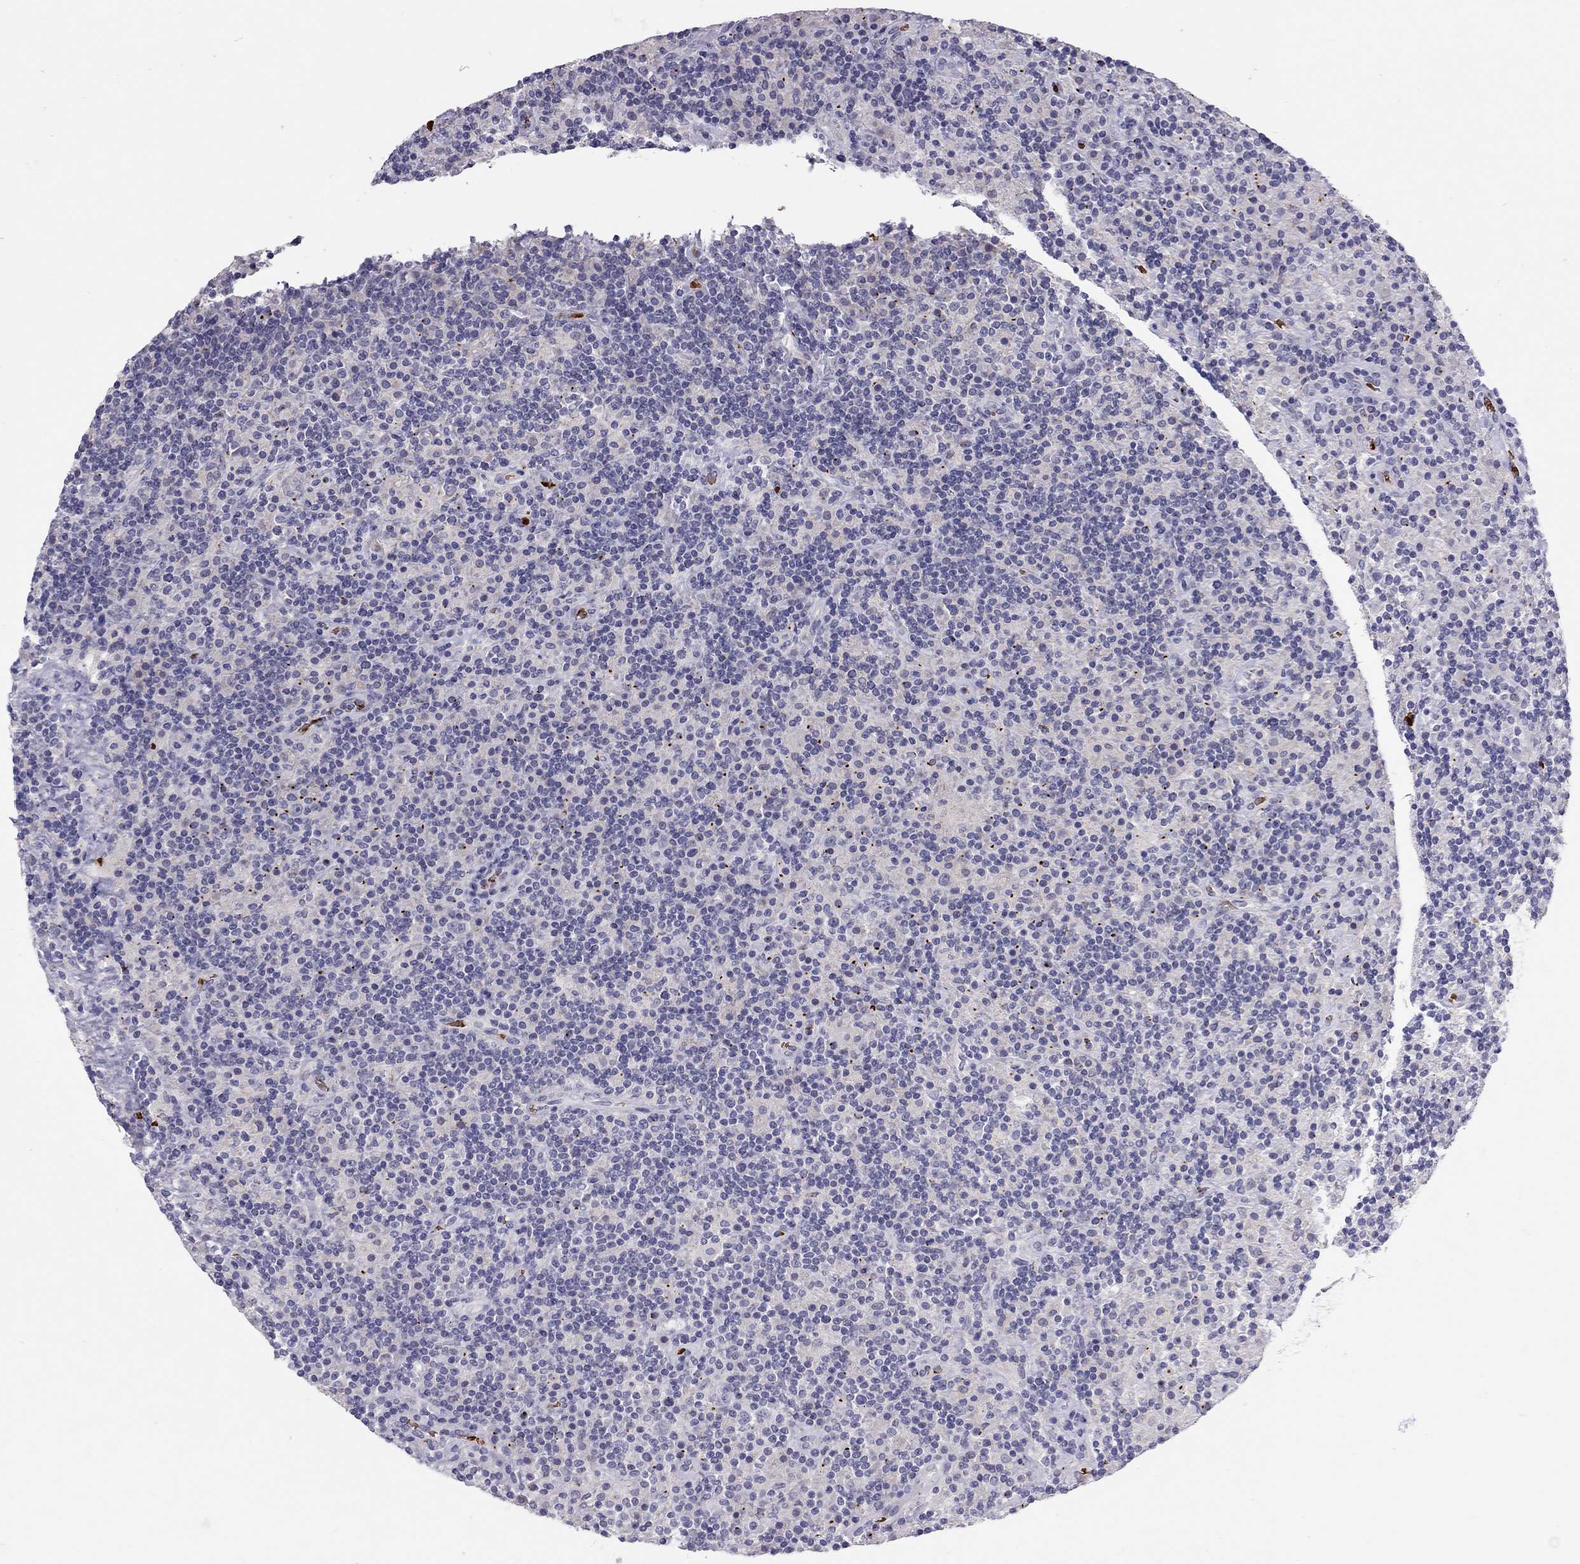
{"staining": {"intensity": "negative", "quantity": "none", "location": "none"}, "tissue": "lymphoma", "cell_type": "Tumor cells", "image_type": "cancer", "snomed": [{"axis": "morphology", "description": "Hodgkin's disease, NOS"}, {"axis": "topography", "description": "Lymph node"}], "caption": "Immunohistochemistry of human Hodgkin's disease demonstrates no staining in tumor cells.", "gene": "FRMD1", "patient": {"sex": "male", "age": 70}}